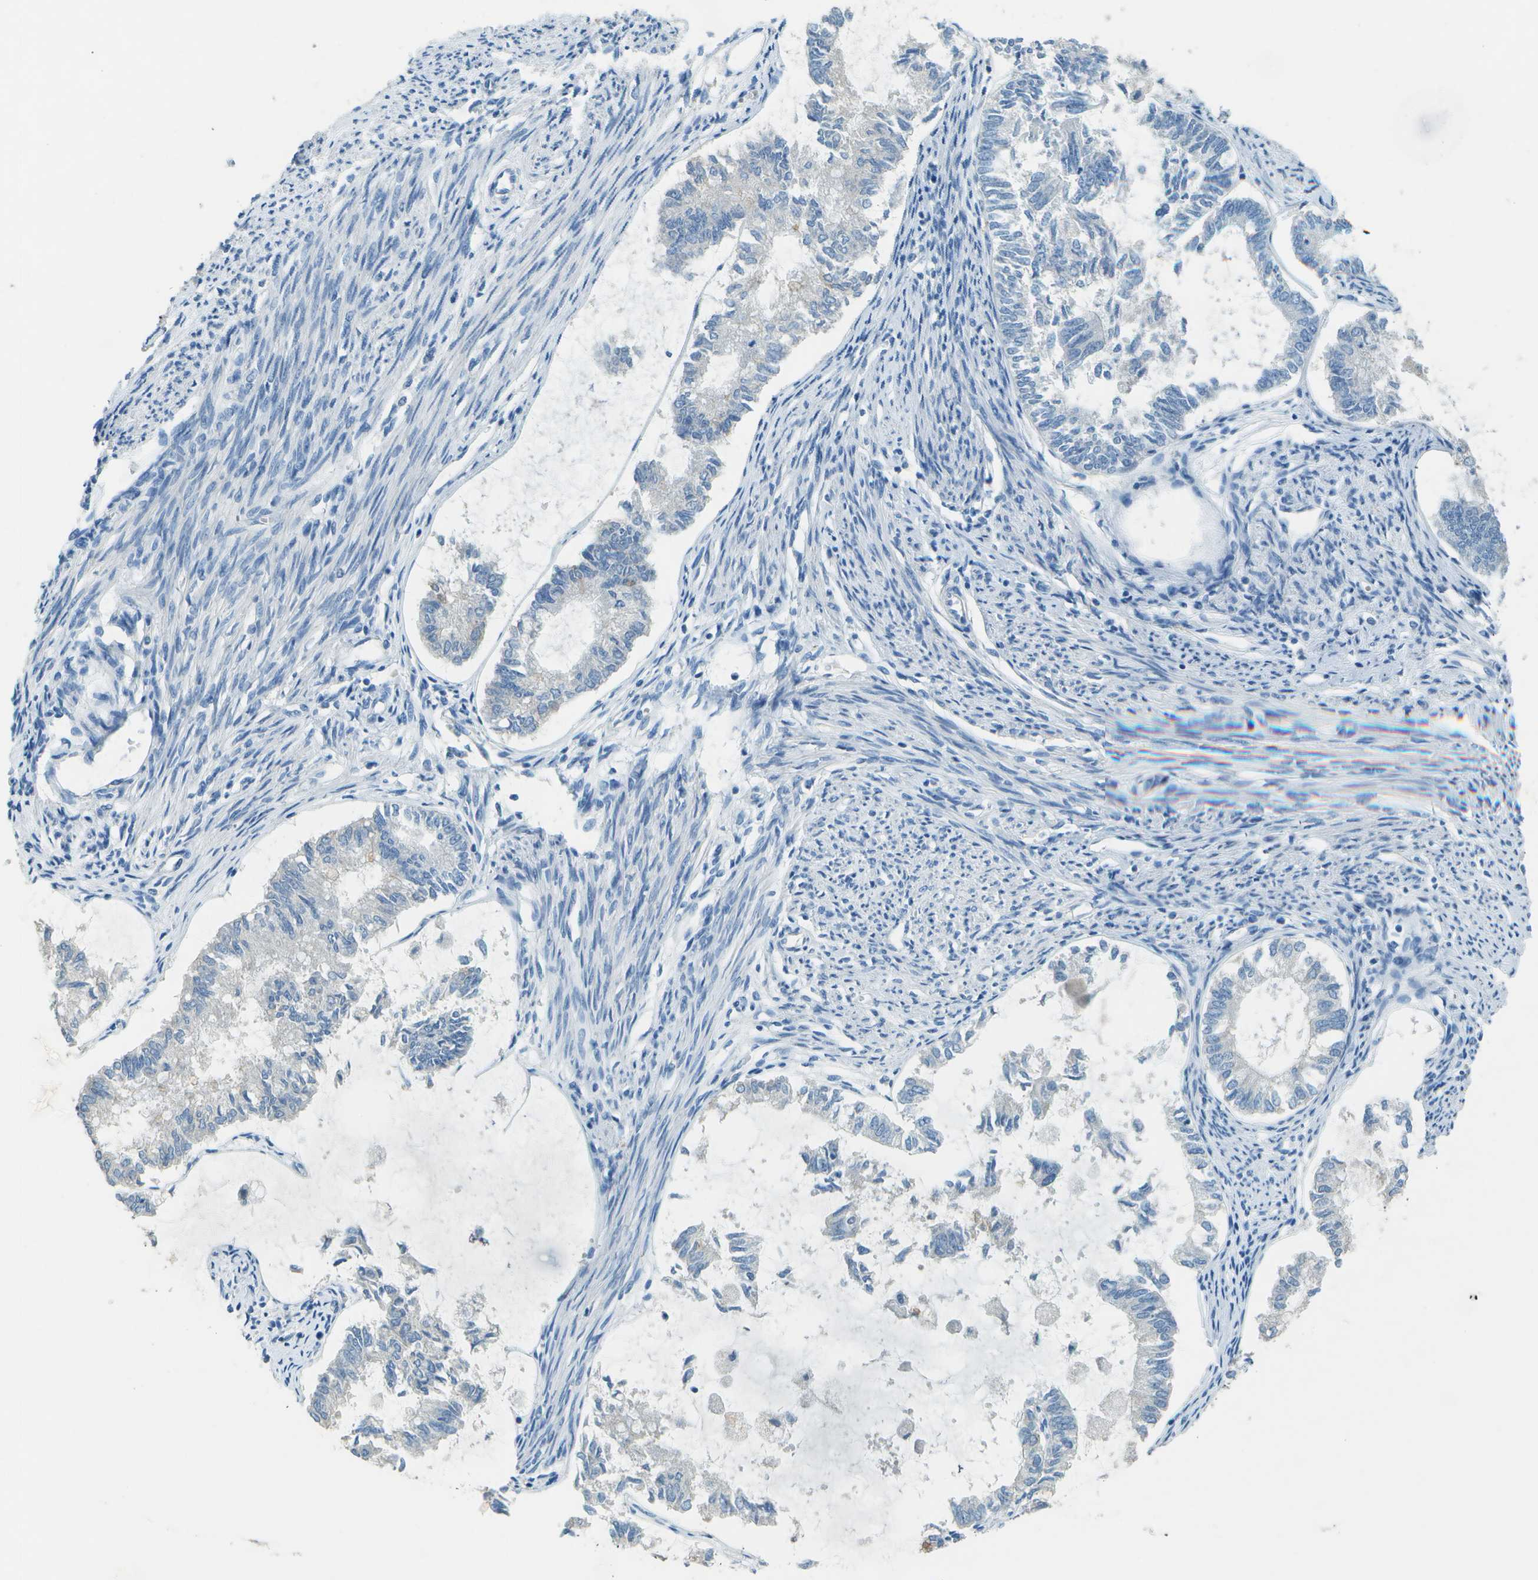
{"staining": {"intensity": "negative", "quantity": "none", "location": "none"}, "tissue": "endometrial cancer", "cell_type": "Tumor cells", "image_type": "cancer", "snomed": [{"axis": "morphology", "description": "Adenocarcinoma, NOS"}, {"axis": "topography", "description": "Endometrium"}], "caption": "Immunohistochemistry of human endometrial adenocarcinoma reveals no positivity in tumor cells.", "gene": "LGI2", "patient": {"sex": "female", "age": 86}}